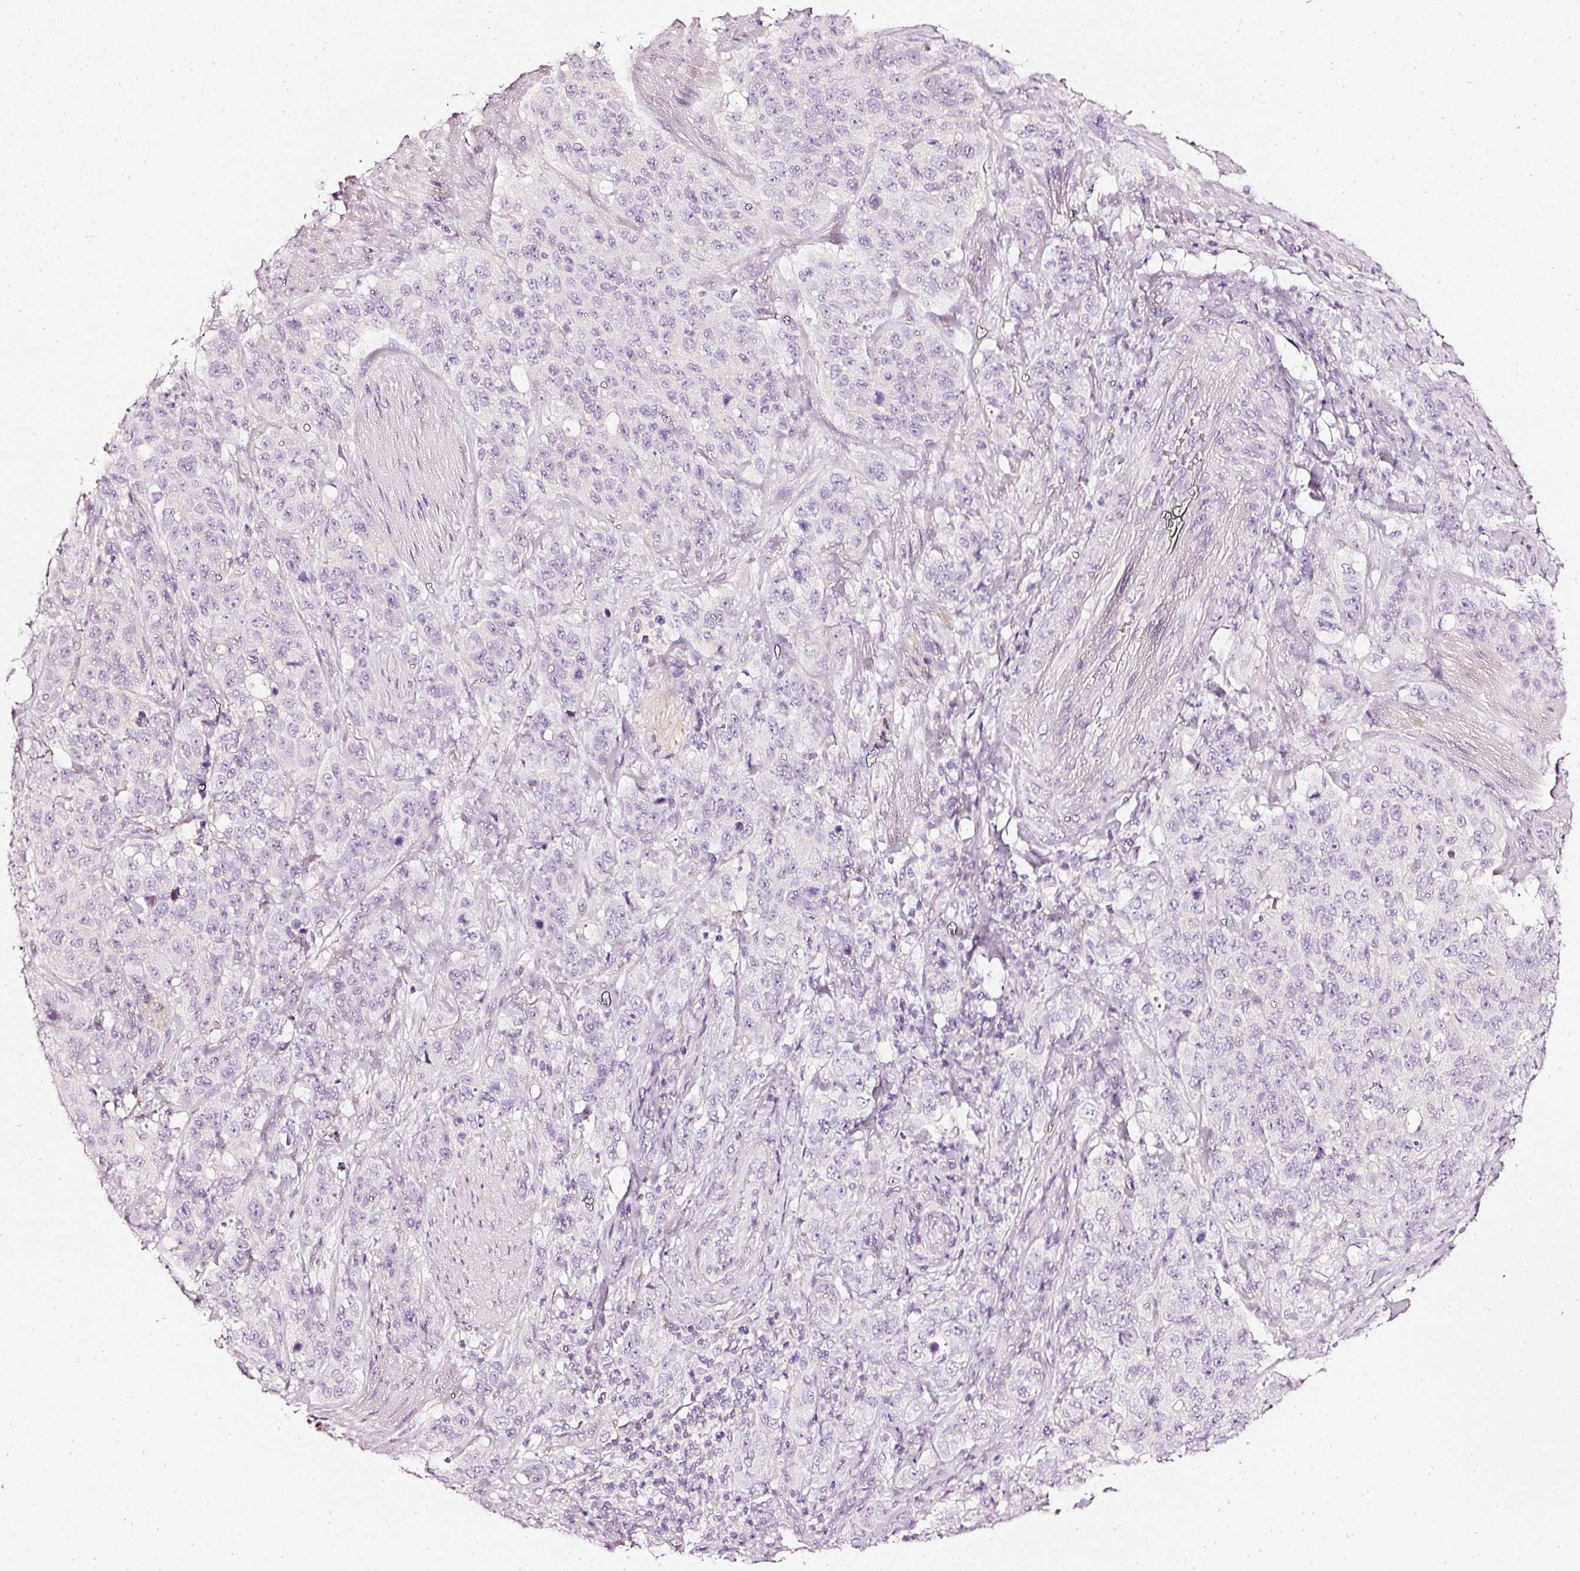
{"staining": {"intensity": "negative", "quantity": "none", "location": "none"}, "tissue": "stomach cancer", "cell_type": "Tumor cells", "image_type": "cancer", "snomed": [{"axis": "morphology", "description": "Adenocarcinoma, NOS"}, {"axis": "topography", "description": "Stomach"}], "caption": "Immunohistochemical staining of human stomach cancer displays no significant expression in tumor cells.", "gene": "CNP", "patient": {"sex": "male", "age": 48}}